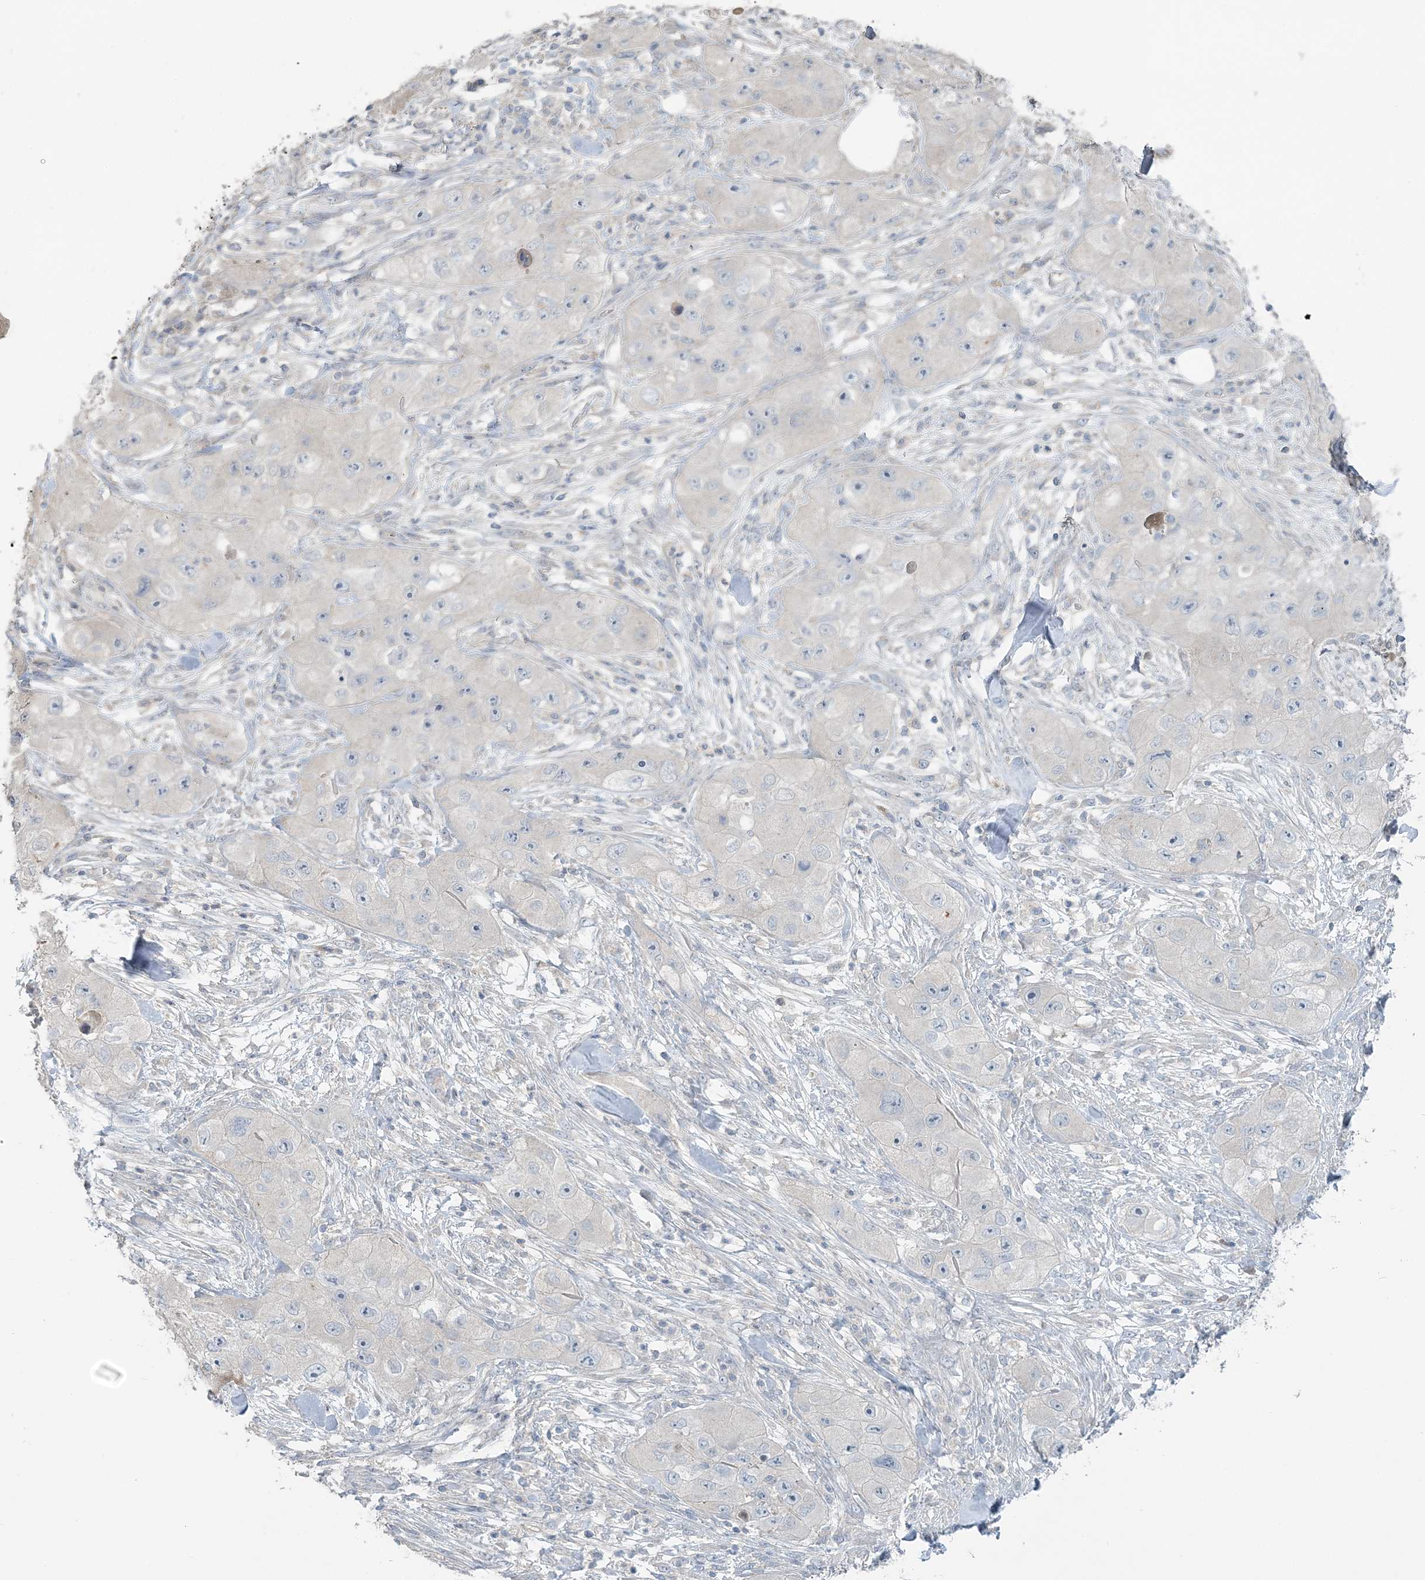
{"staining": {"intensity": "negative", "quantity": "none", "location": "none"}, "tissue": "skin cancer", "cell_type": "Tumor cells", "image_type": "cancer", "snomed": [{"axis": "morphology", "description": "Squamous cell carcinoma, NOS"}, {"axis": "topography", "description": "Skin"}, {"axis": "topography", "description": "Subcutis"}], "caption": "Protein analysis of squamous cell carcinoma (skin) exhibits no significant expression in tumor cells. The staining was performed using DAB (3,3'-diaminobenzidine) to visualize the protein expression in brown, while the nuclei were stained in blue with hematoxylin (Magnification: 20x).", "gene": "SLC4A10", "patient": {"sex": "male", "age": 73}}